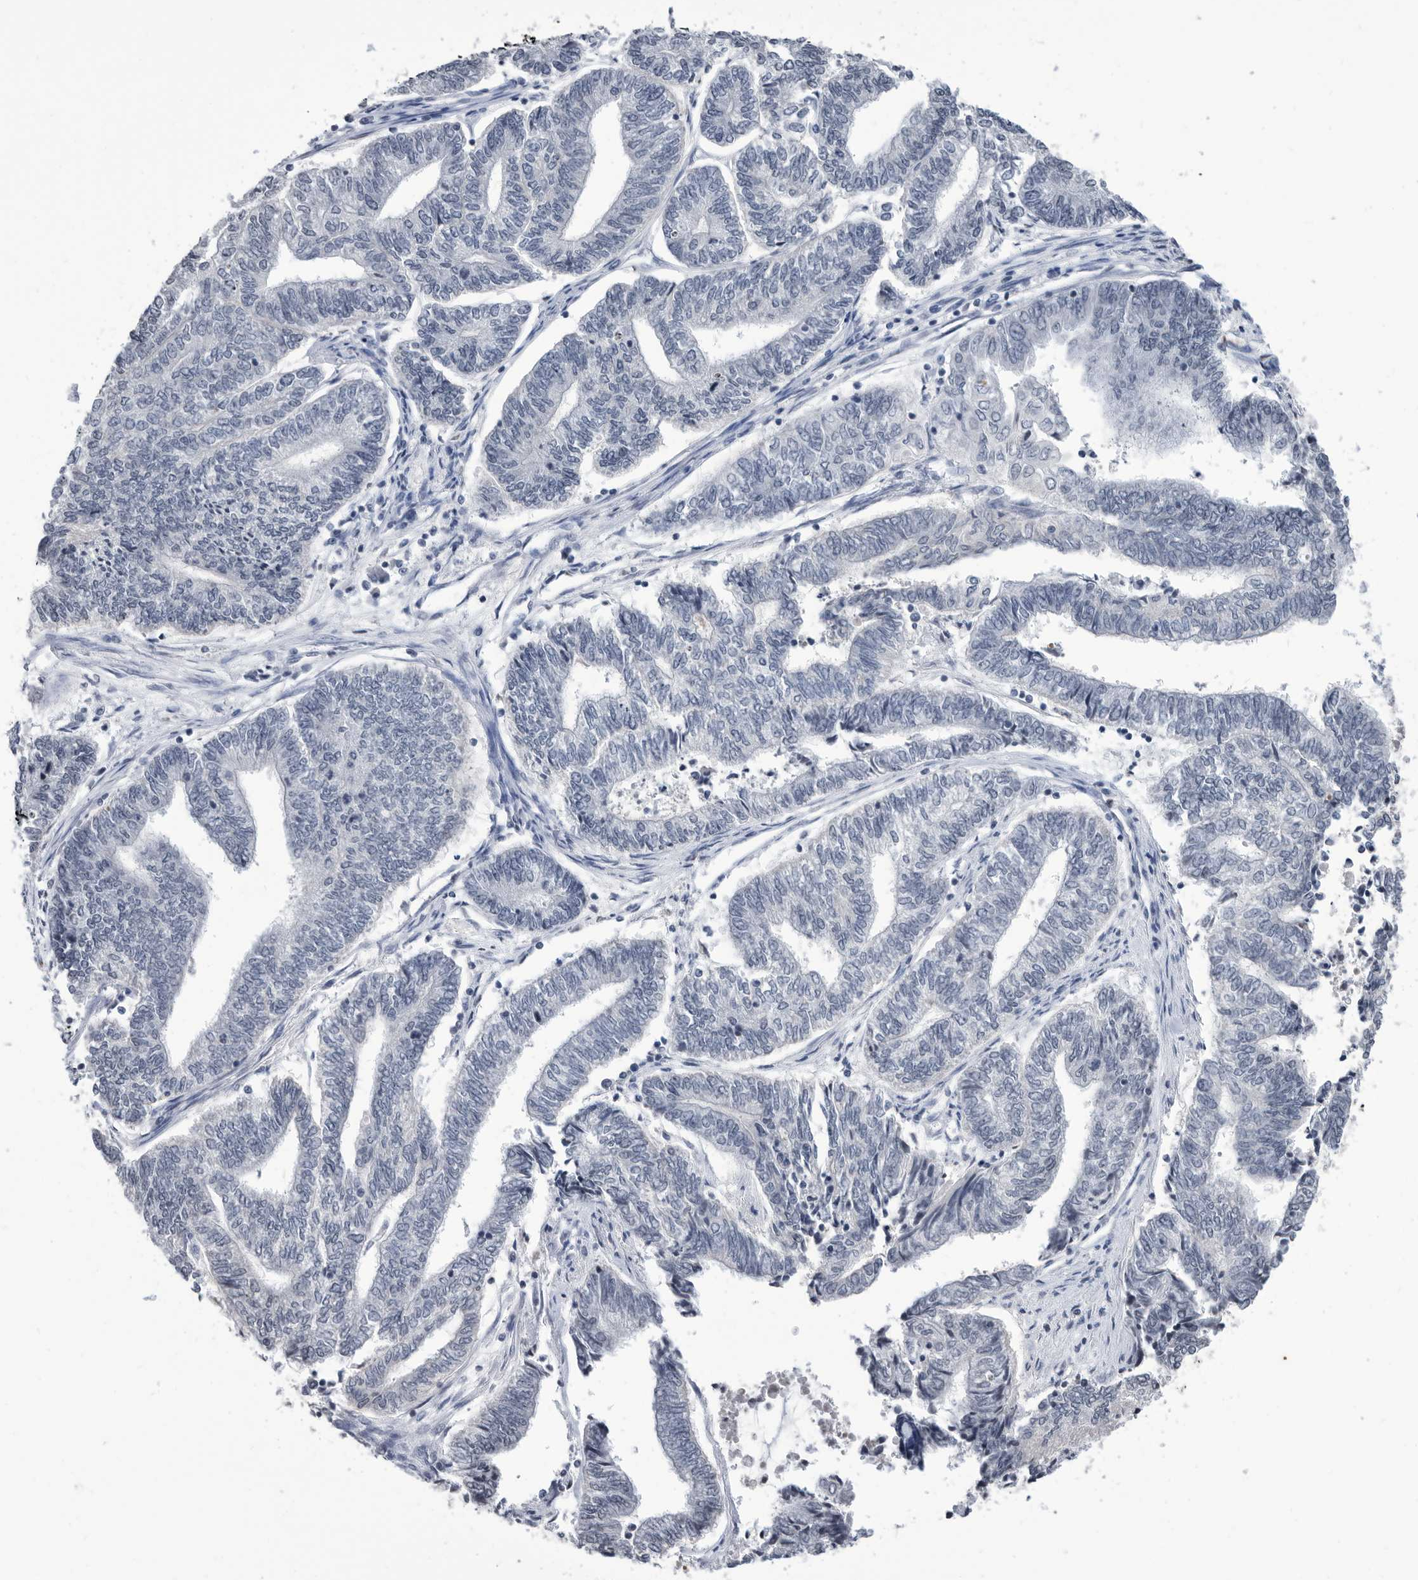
{"staining": {"intensity": "negative", "quantity": "none", "location": "none"}, "tissue": "endometrial cancer", "cell_type": "Tumor cells", "image_type": "cancer", "snomed": [{"axis": "morphology", "description": "Adenocarcinoma, NOS"}, {"axis": "topography", "description": "Uterus"}, {"axis": "topography", "description": "Endometrium"}], "caption": "The histopathology image reveals no staining of tumor cells in endometrial cancer.", "gene": "TSTD1", "patient": {"sex": "female", "age": 70}}